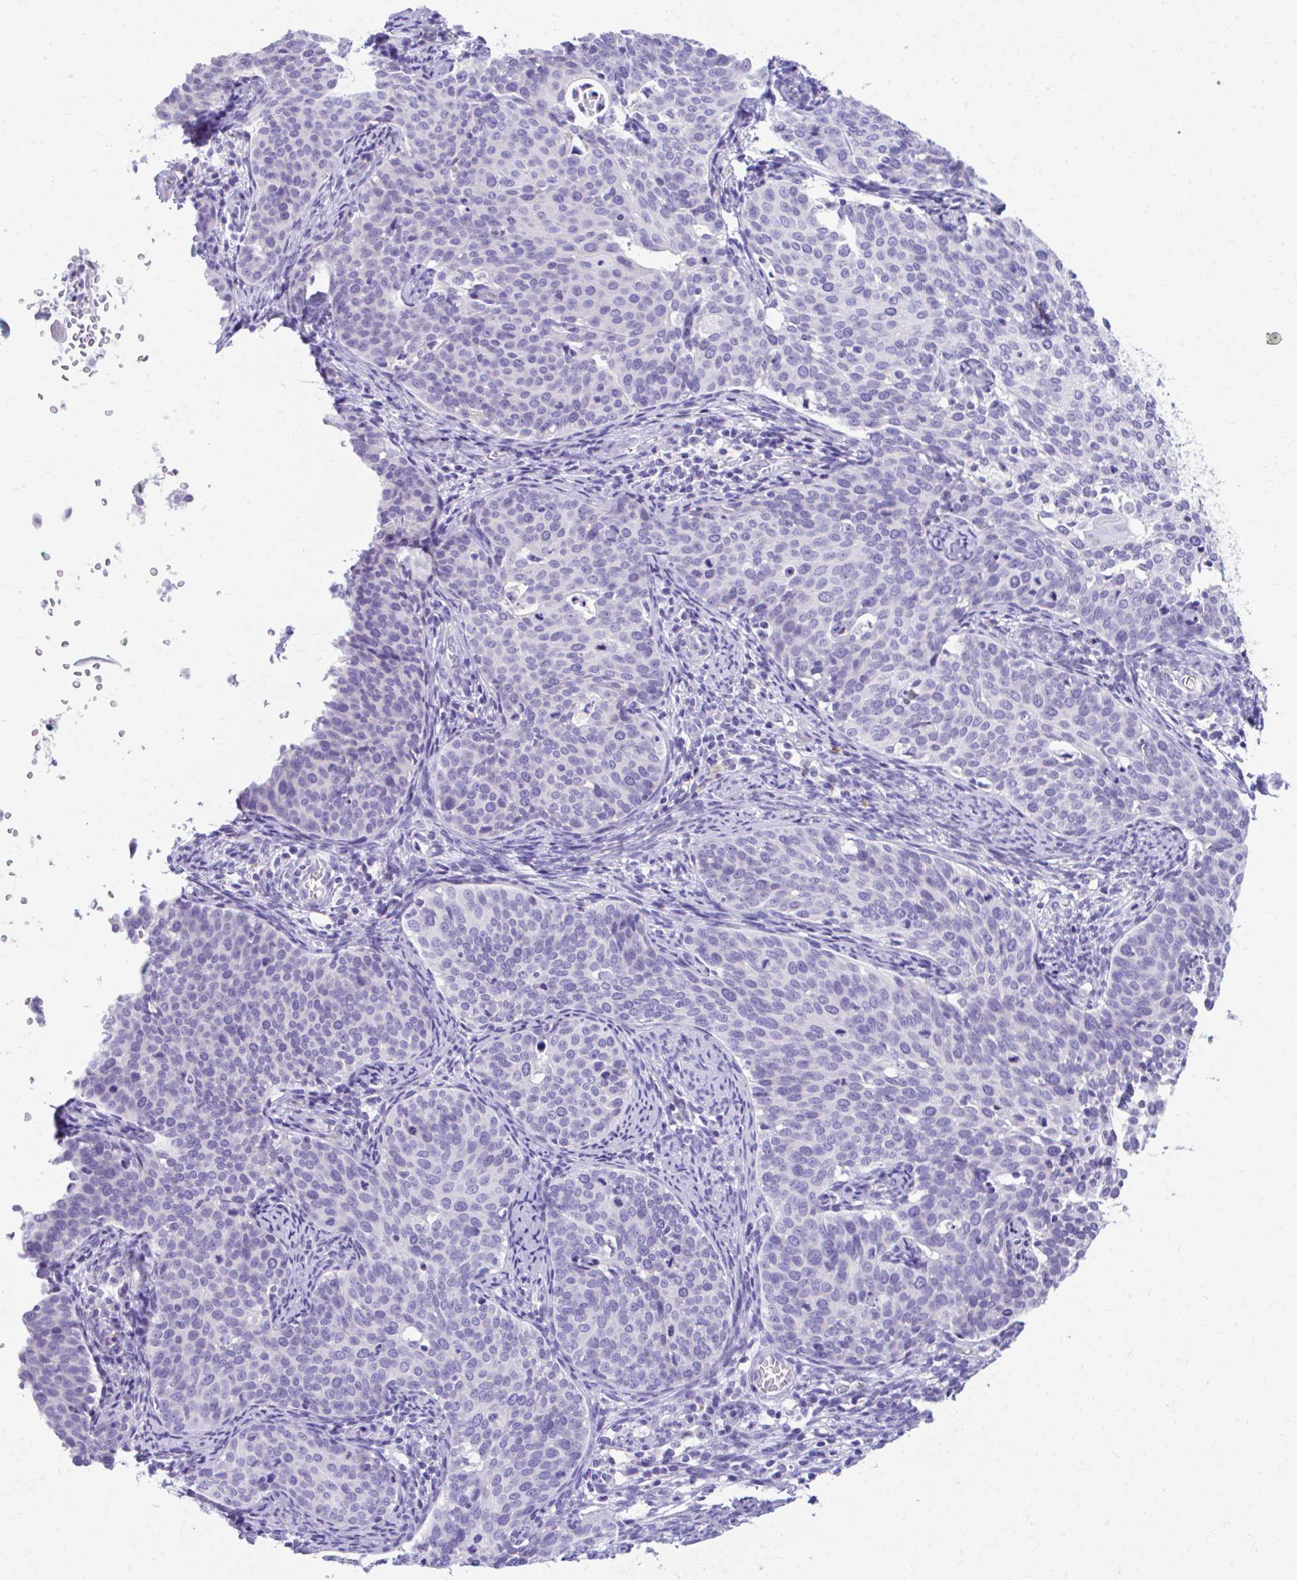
{"staining": {"intensity": "negative", "quantity": "none", "location": "none"}, "tissue": "cervical cancer", "cell_type": "Tumor cells", "image_type": "cancer", "snomed": [{"axis": "morphology", "description": "Squamous cell carcinoma, NOS"}, {"axis": "topography", "description": "Cervix"}], "caption": "A histopathology image of human cervical cancer is negative for staining in tumor cells. Brightfield microscopy of IHC stained with DAB (brown) and hematoxylin (blue), captured at high magnification.", "gene": "KRIT1", "patient": {"sex": "female", "age": 44}}